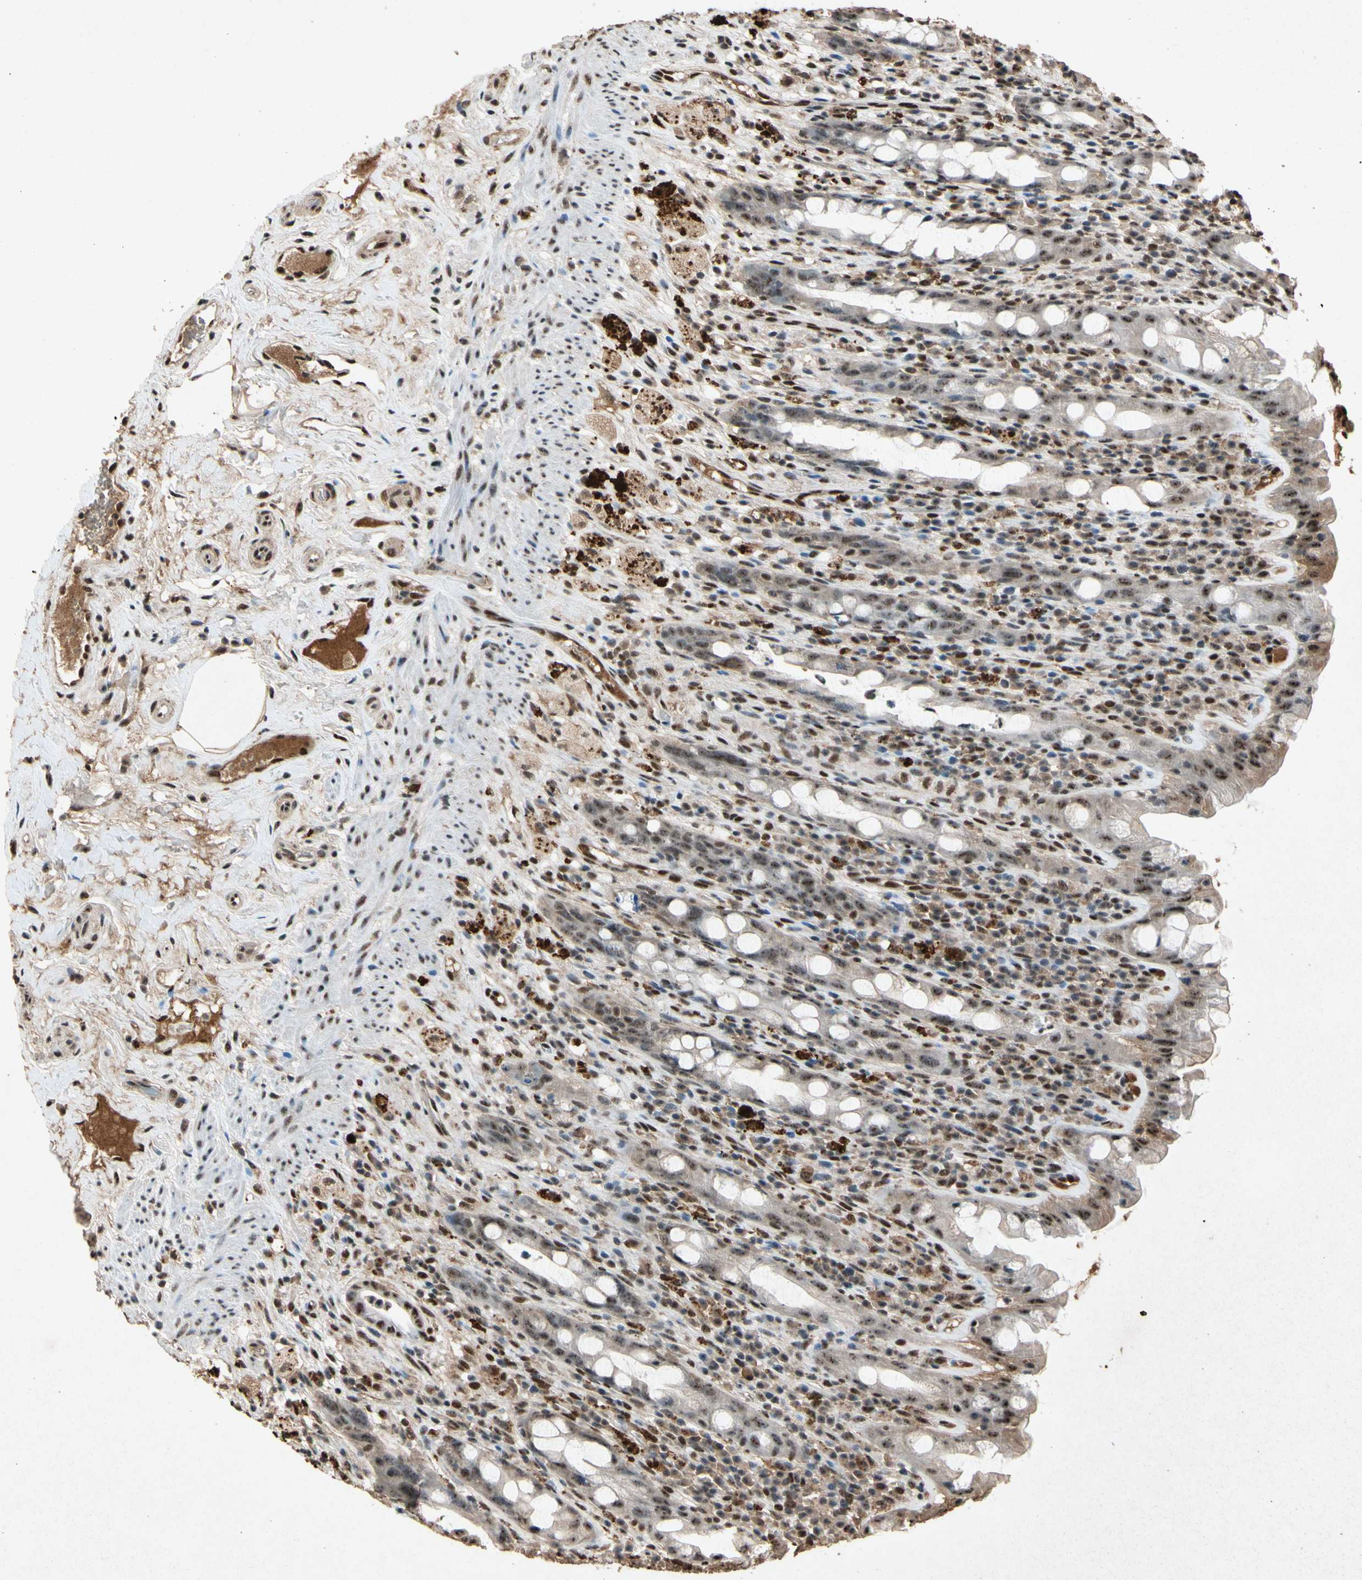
{"staining": {"intensity": "moderate", "quantity": "25%-75%", "location": "nuclear"}, "tissue": "rectum", "cell_type": "Glandular cells", "image_type": "normal", "snomed": [{"axis": "morphology", "description": "Normal tissue, NOS"}, {"axis": "topography", "description": "Rectum"}], "caption": "Rectum stained with DAB IHC reveals medium levels of moderate nuclear expression in about 25%-75% of glandular cells. Using DAB (brown) and hematoxylin (blue) stains, captured at high magnification using brightfield microscopy.", "gene": "PML", "patient": {"sex": "male", "age": 44}}